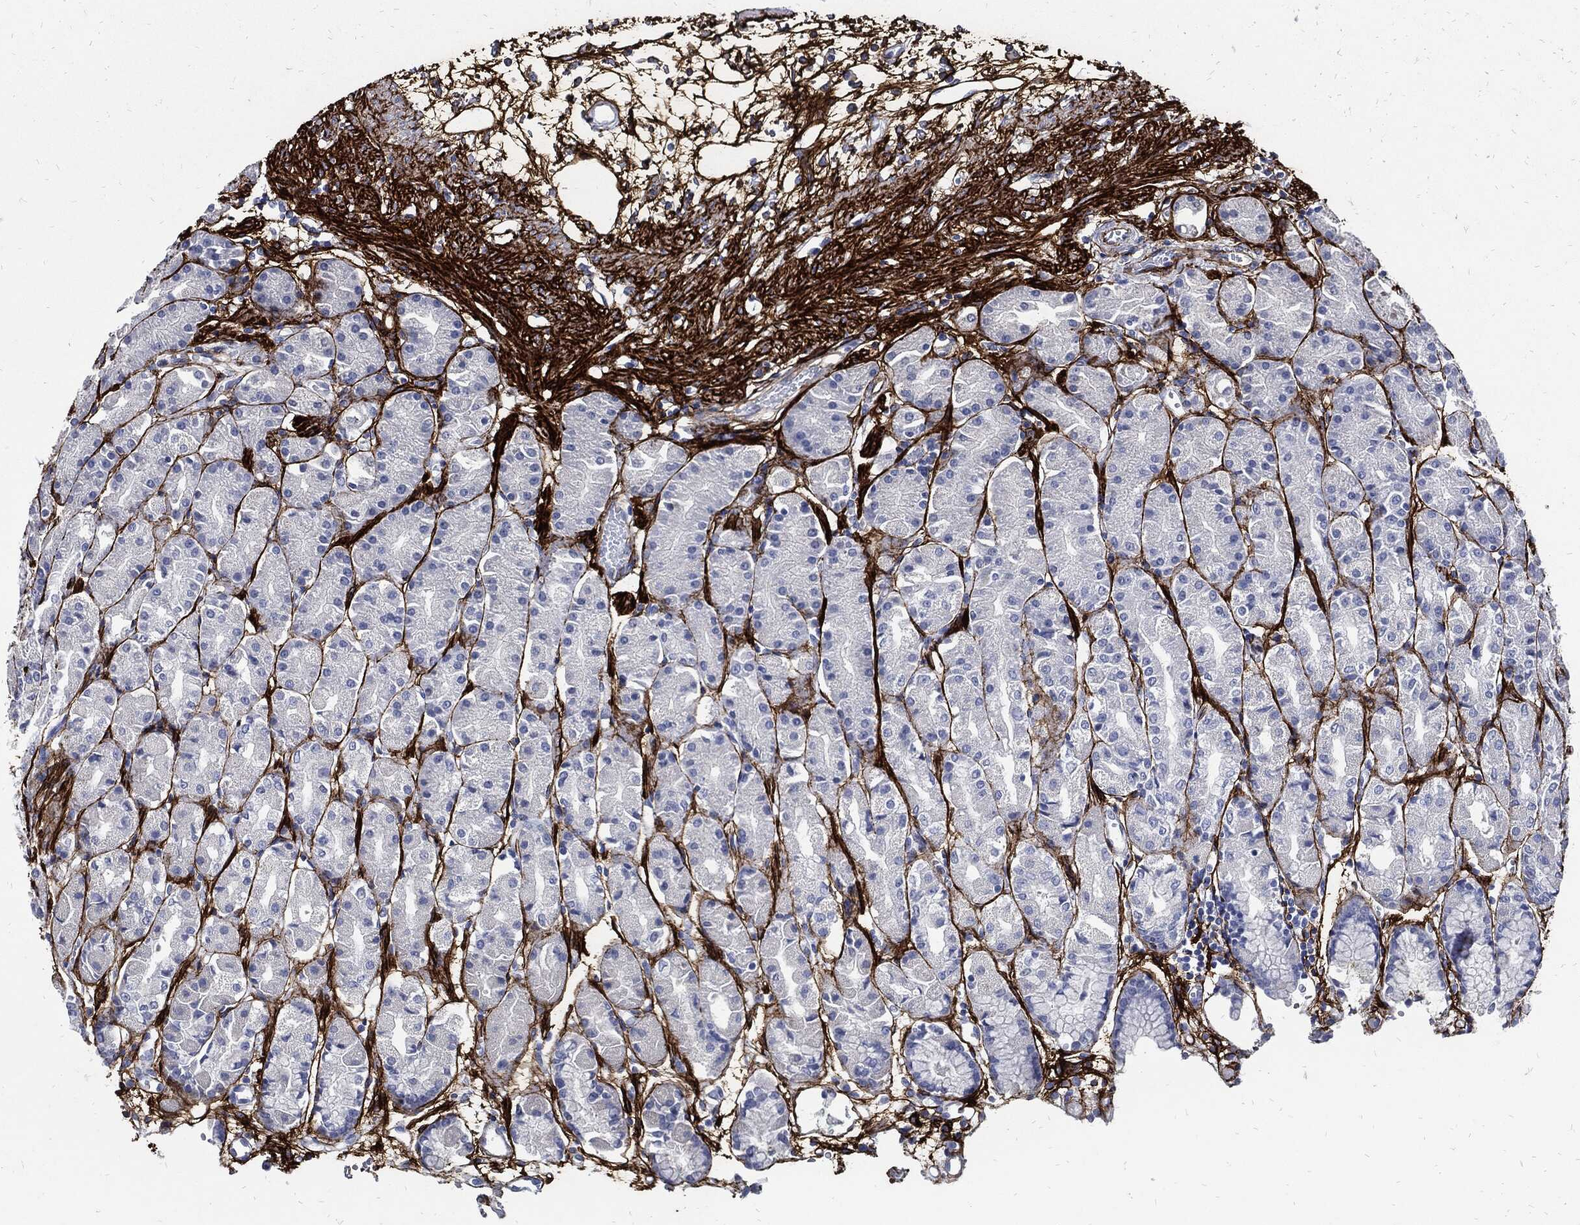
{"staining": {"intensity": "negative", "quantity": "none", "location": "none"}, "tissue": "stomach", "cell_type": "Glandular cells", "image_type": "normal", "snomed": [{"axis": "morphology", "description": "Normal tissue, NOS"}, {"axis": "morphology", "description": "Adenocarcinoma, NOS"}, {"axis": "topography", "description": "Stomach"}], "caption": "Micrograph shows no significant protein expression in glandular cells of benign stomach. (Stains: DAB (3,3'-diaminobenzidine) immunohistochemistry with hematoxylin counter stain, Microscopy: brightfield microscopy at high magnification).", "gene": "FBN1", "patient": {"sex": "female", "age": 81}}